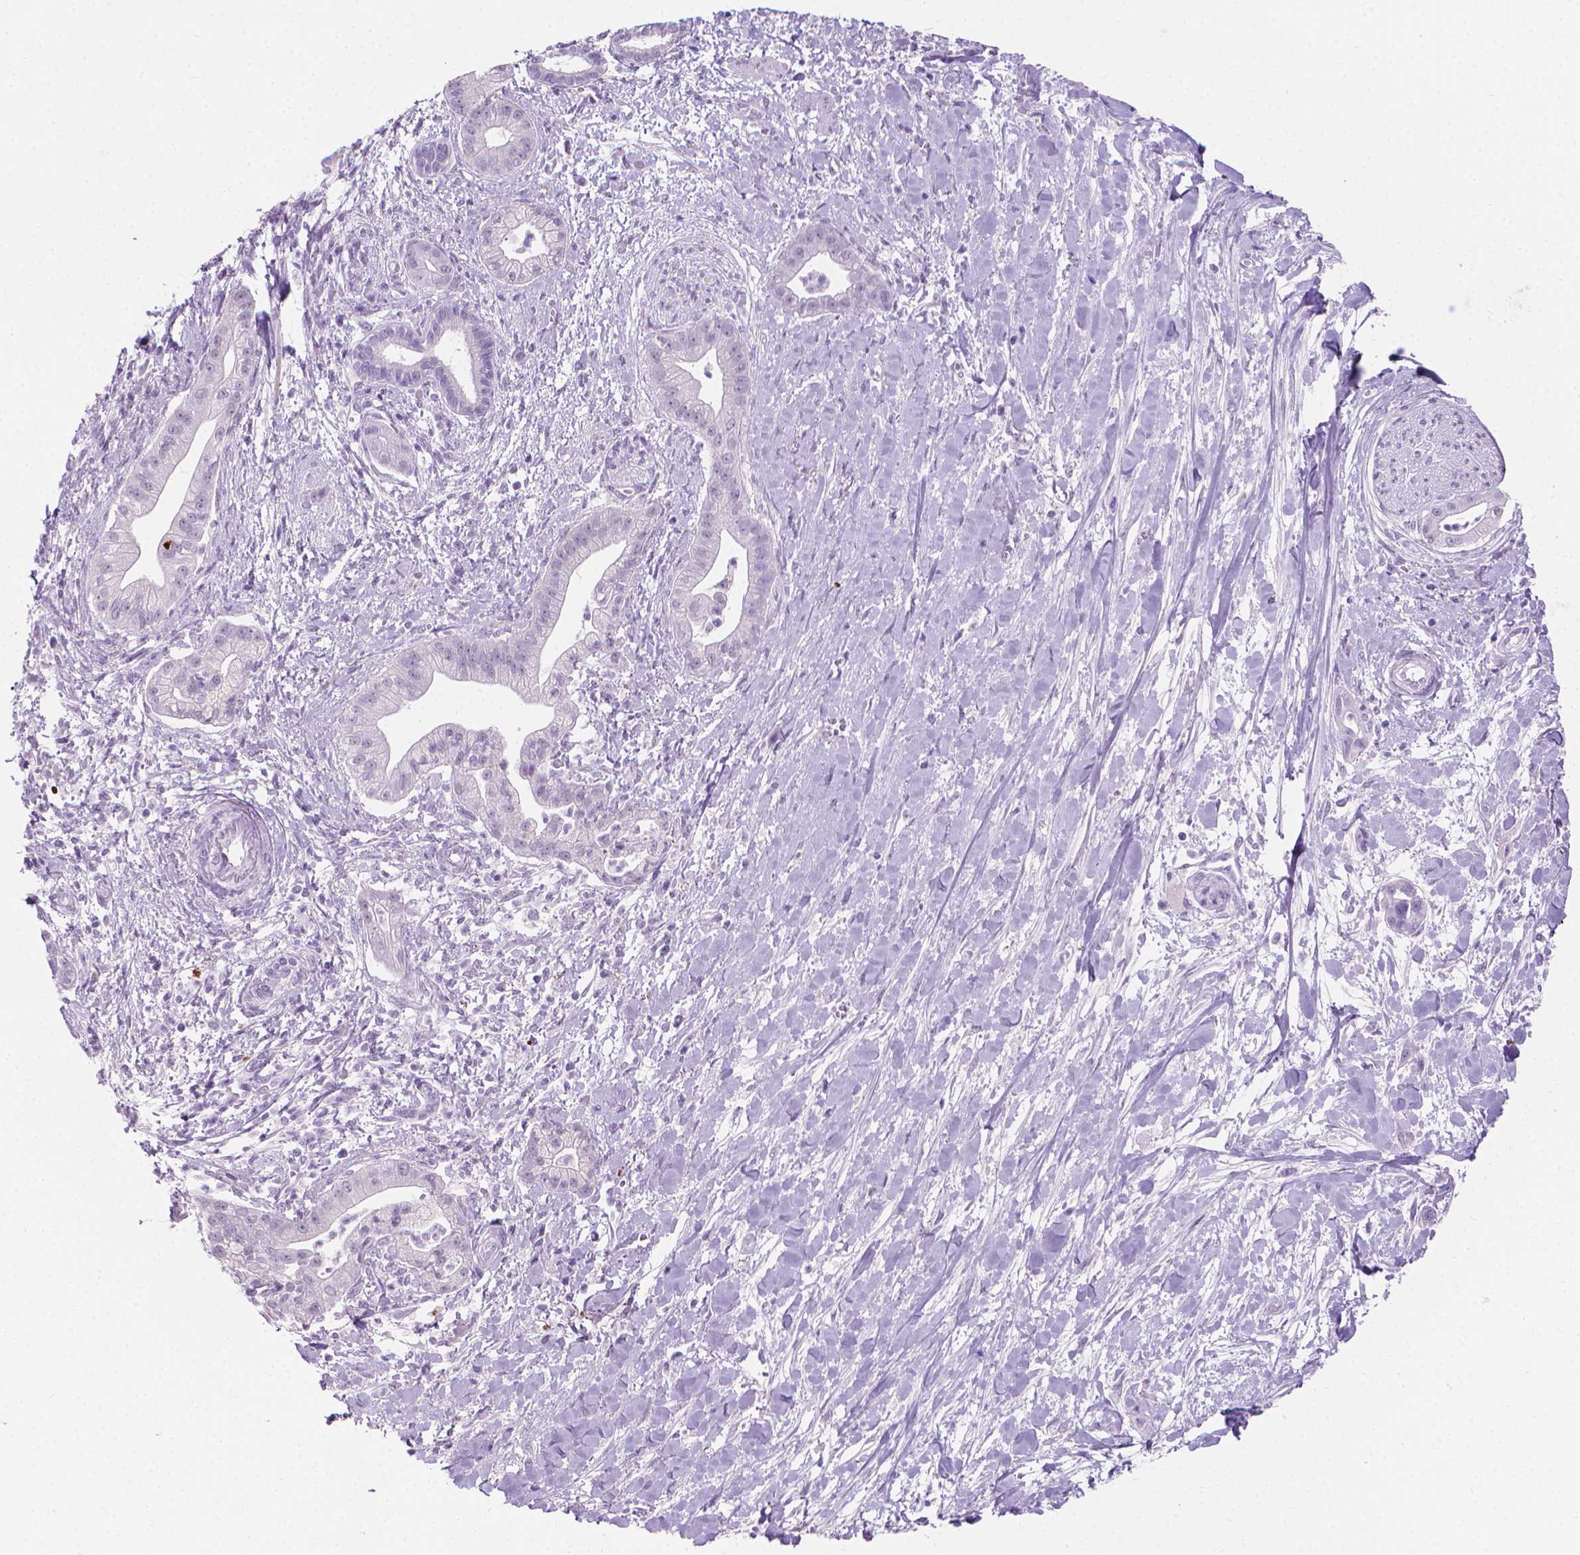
{"staining": {"intensity": "negative", "quantity": "none", "location": "none"}, "tissue": "pancreatic cancer", "cell_type": "Tumor cells", "image_type": "cancer", "snomed": [{"axis": "morphology", "description": "Normal tissue, NOS"}, {"axis": "morphology", "description": "Adenocarcinoma, NOS"}, {"axis": "topography", "description": "Lymph node"}, {"axis": "topography", "description": "Pancreas"}], "caption": "High magnification brightfield microscopy of pancreatic cancer (adenocarcinoma) stained with DAB (3,3'-diaminobenzidine) (brown) and counterstained with hematoxylin (blue): tumor cells show no significant staining.", "gene": "CFAP52", "patient": {"sex": "female", "age": 58}}